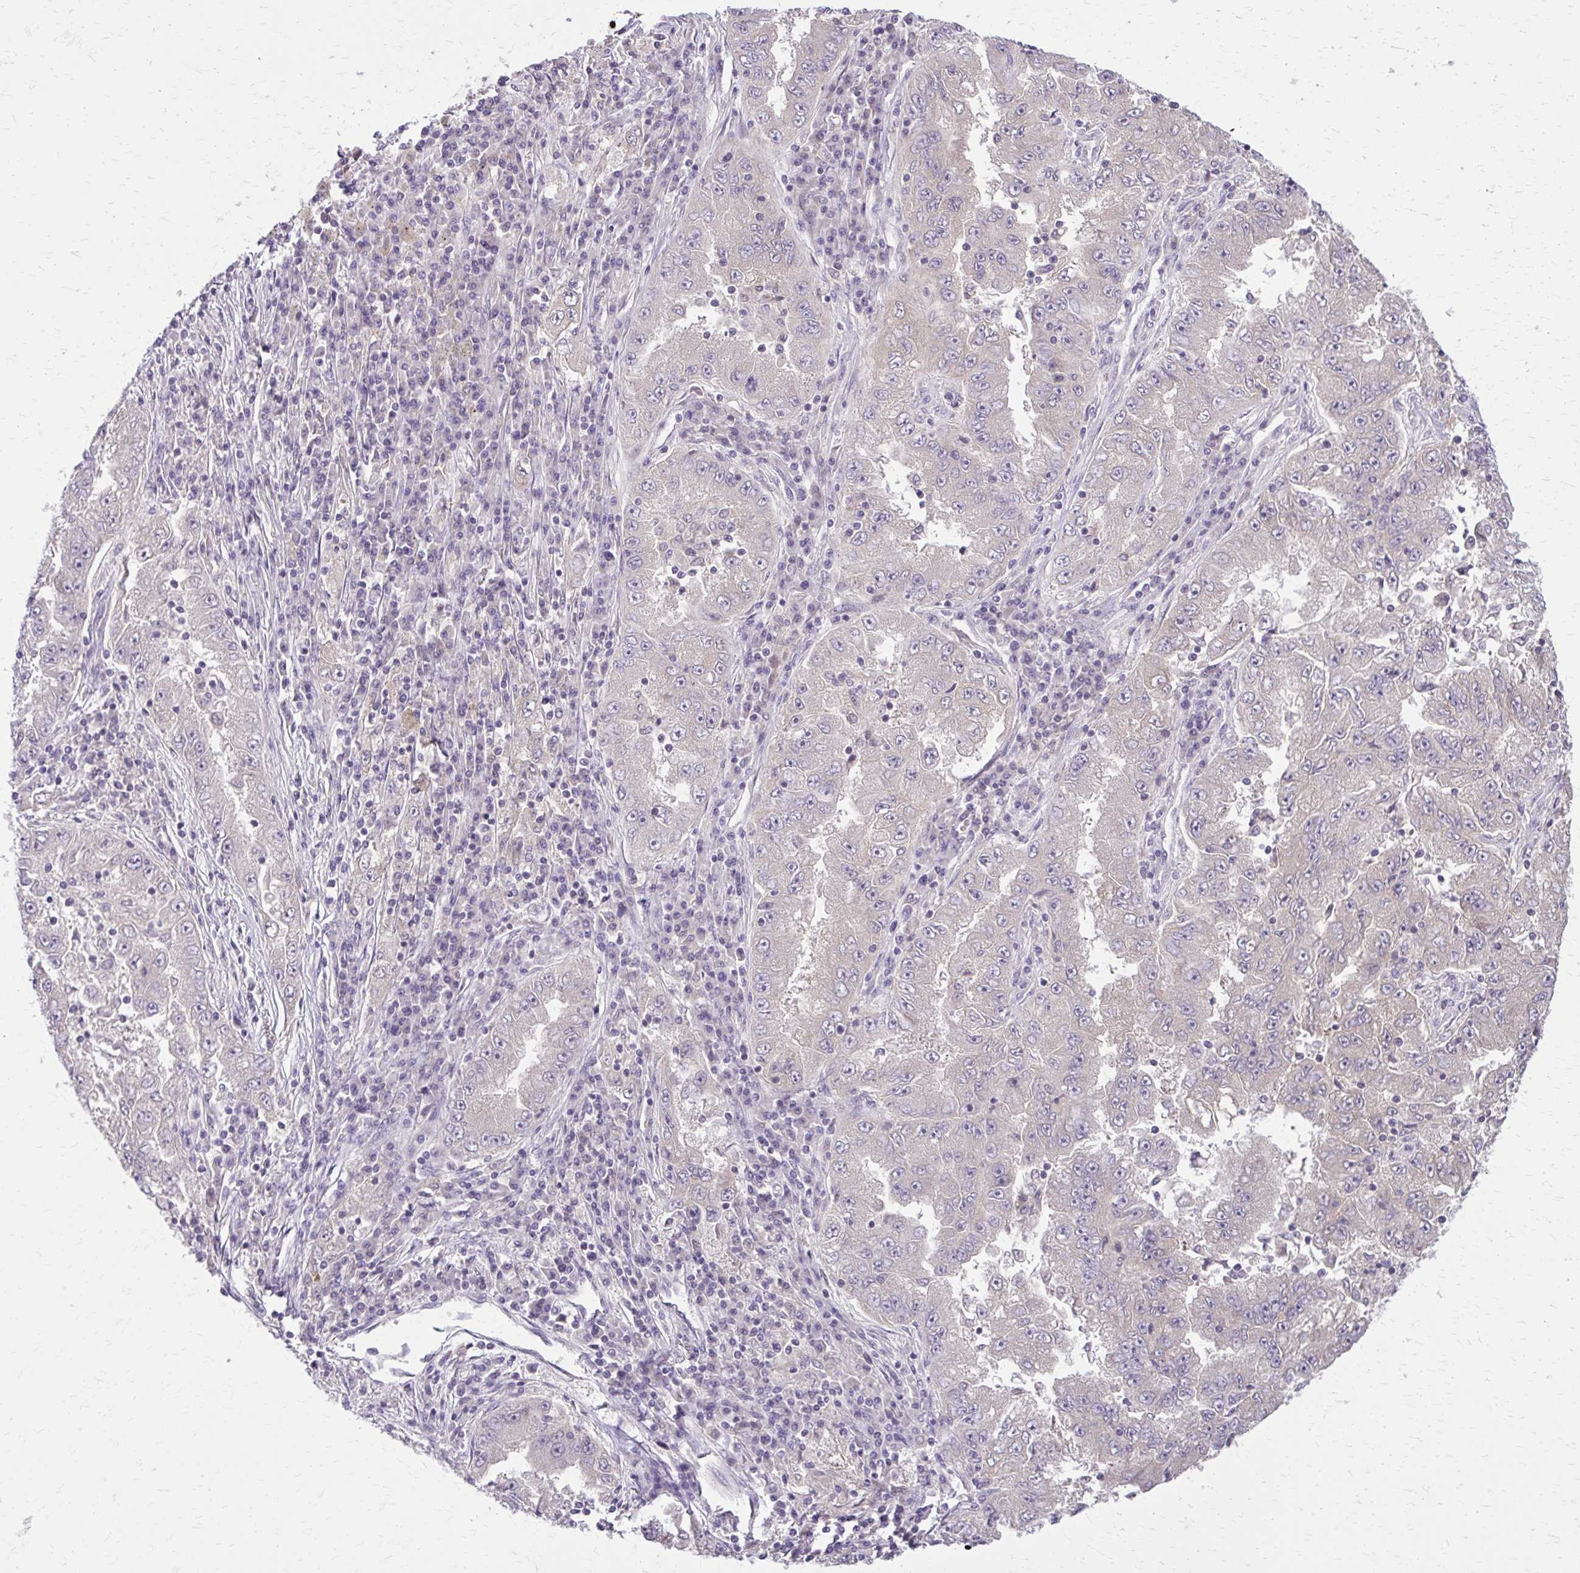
{"staining": {"intensity": "negative", "quantity": "none", "location": "none"}, "tissue": "lung cancer", "cell_type": "Tumor cells", "image_type": "cancer", "snomed": [{"axis": "morphology", "description": "Adenocarcinoma, NOS"}, {"axis": "morphology", "description": "Adenocarcinoma primary or metastatic"}, {"axis": "topography", "description": "Lung"}], "caption": "Tumor cells are negative for brown protein staining in lung adenocarcinoma.", "gene": "NRBF2", "patient": {"sex": "male", "age": 74}}